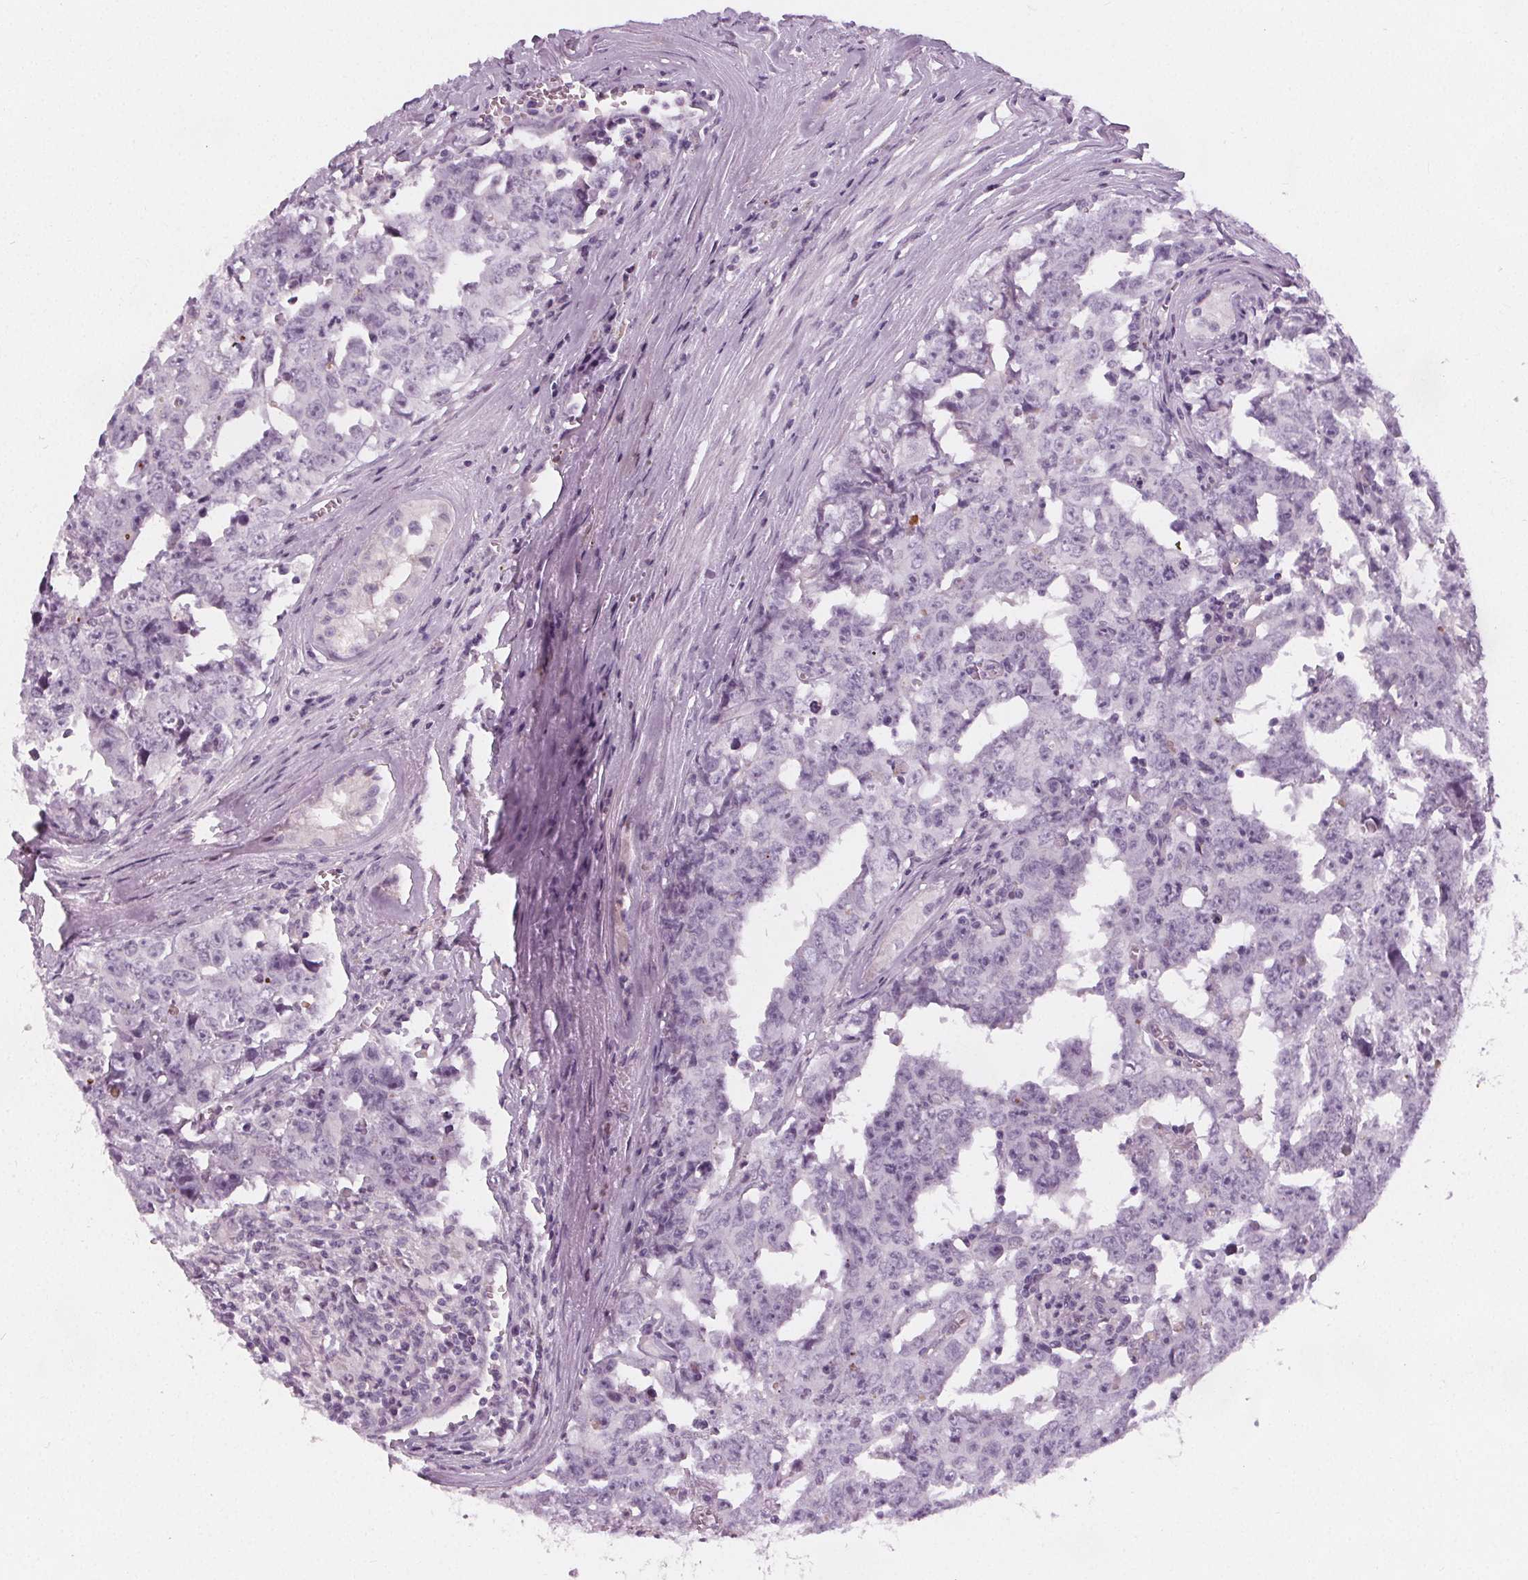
{"staining": {"intensity": "negative", "quantity": "none", "location": "none"}, "tissue": "testis cancer", "cell_type": "Tumor cells", "image_type": "cancer", "snomed": [{"axis": "morphology", "description": "Carcinoma, Embryonal, NOS"}, {"axis": "topography", "description": "Testis"}], "caption": "Immunohistochemical staining of human testis cancer (embryonal carcinoma) shows no significant expression in tumor cells.", "gene": "SLC5A12", "patient": {"sex": "male", "age": 22}}